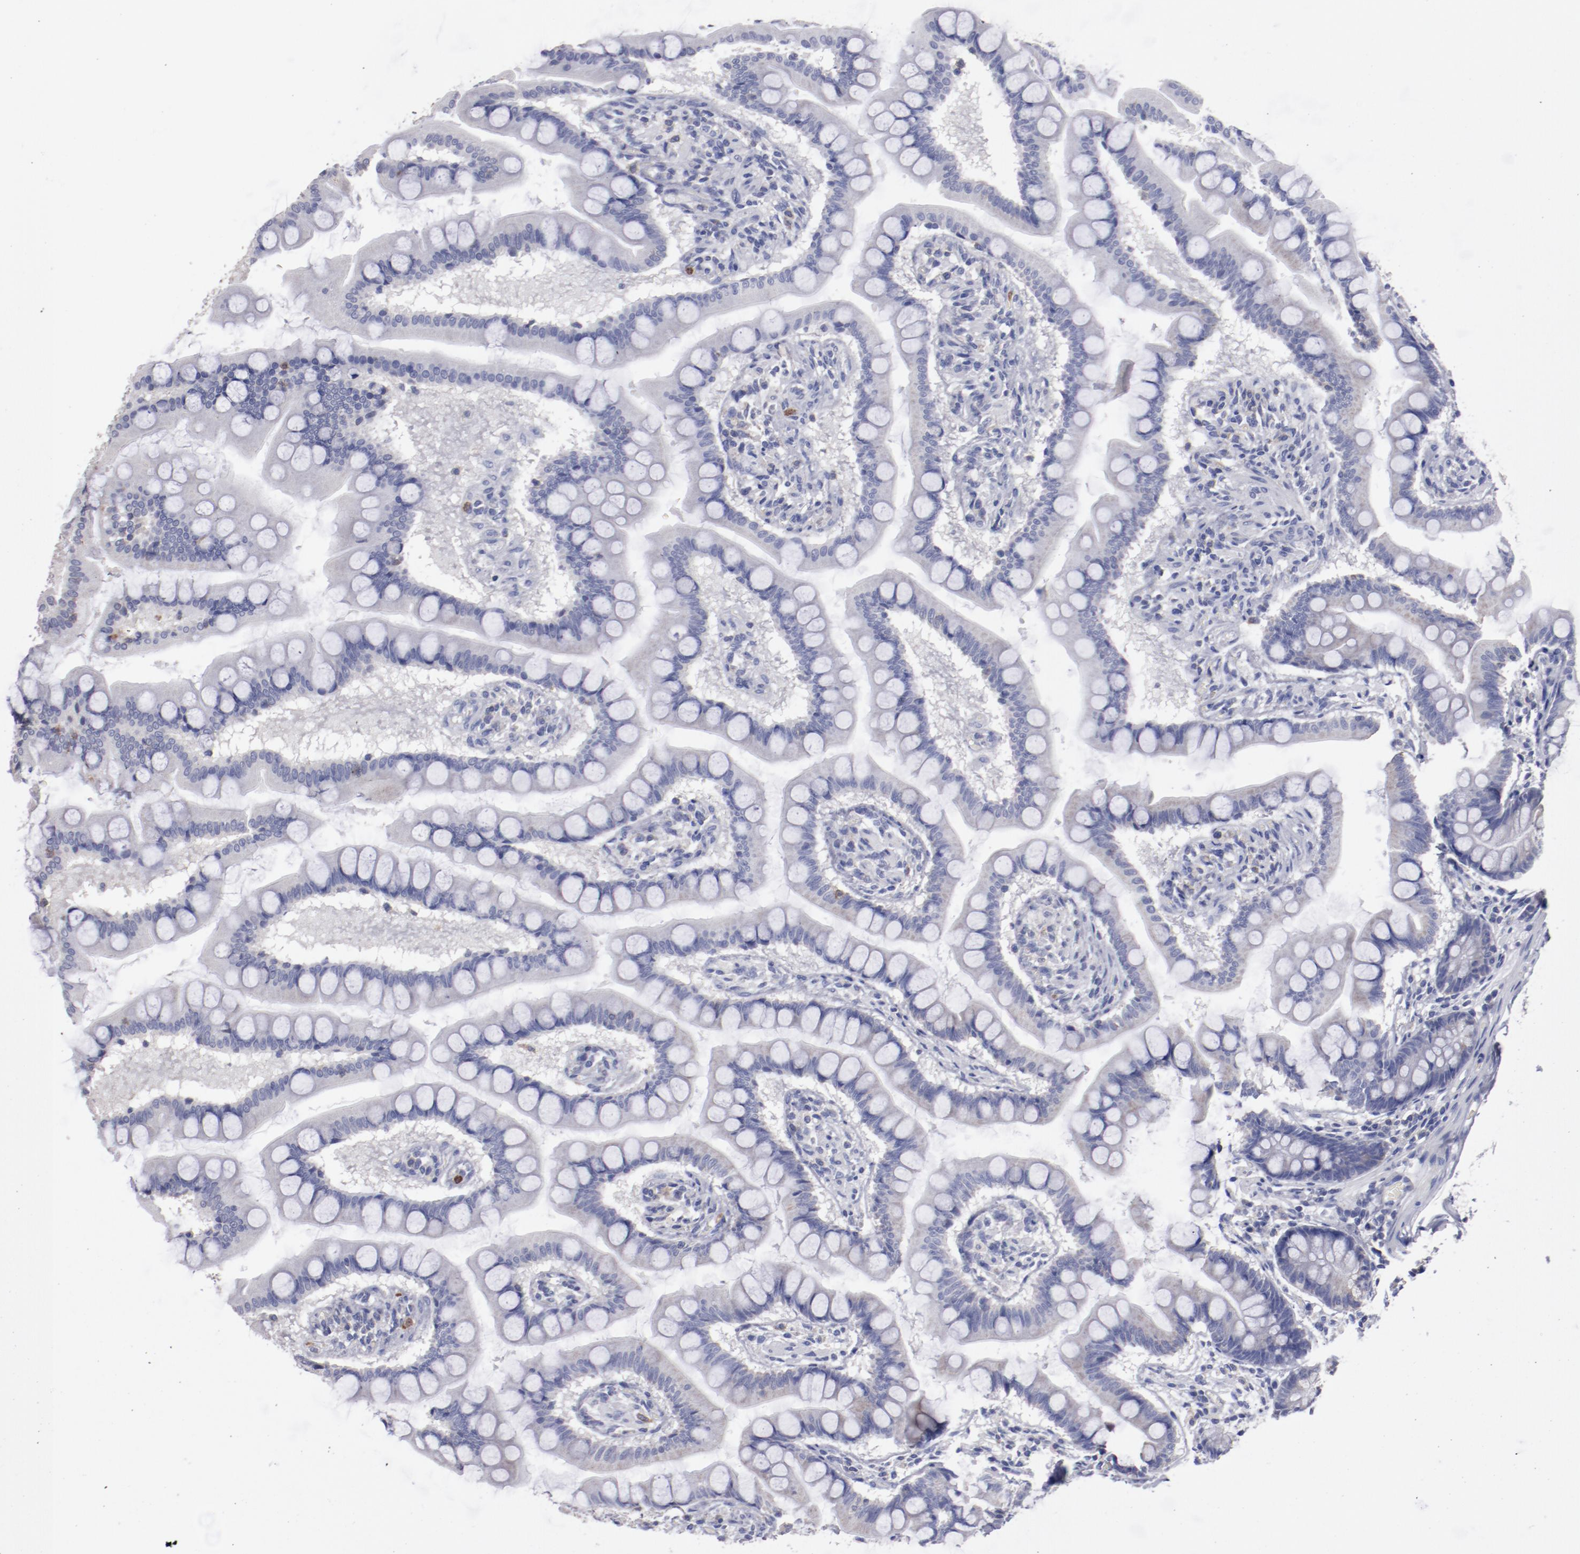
{"staining": {"intensity": "weak", "quantity": ">75%", "location": "cytoplasmic/membranous"}, "tissue": "small intestine", "cell_type": "Glandular cells", "image_type": "normal", "snomed": [{"axis": "morphology", "description": "Normal tissue, NOS"}, {"axis": "topography", "description": "Small intestine"}], "caption": "IHC of benign small intestine demonstrates low levels of weak cytoplasmic/membranous positivity in approximately >75% of glandular cells.", "gene": "FGR", "patient": {"sex": "male", "age": 41}}